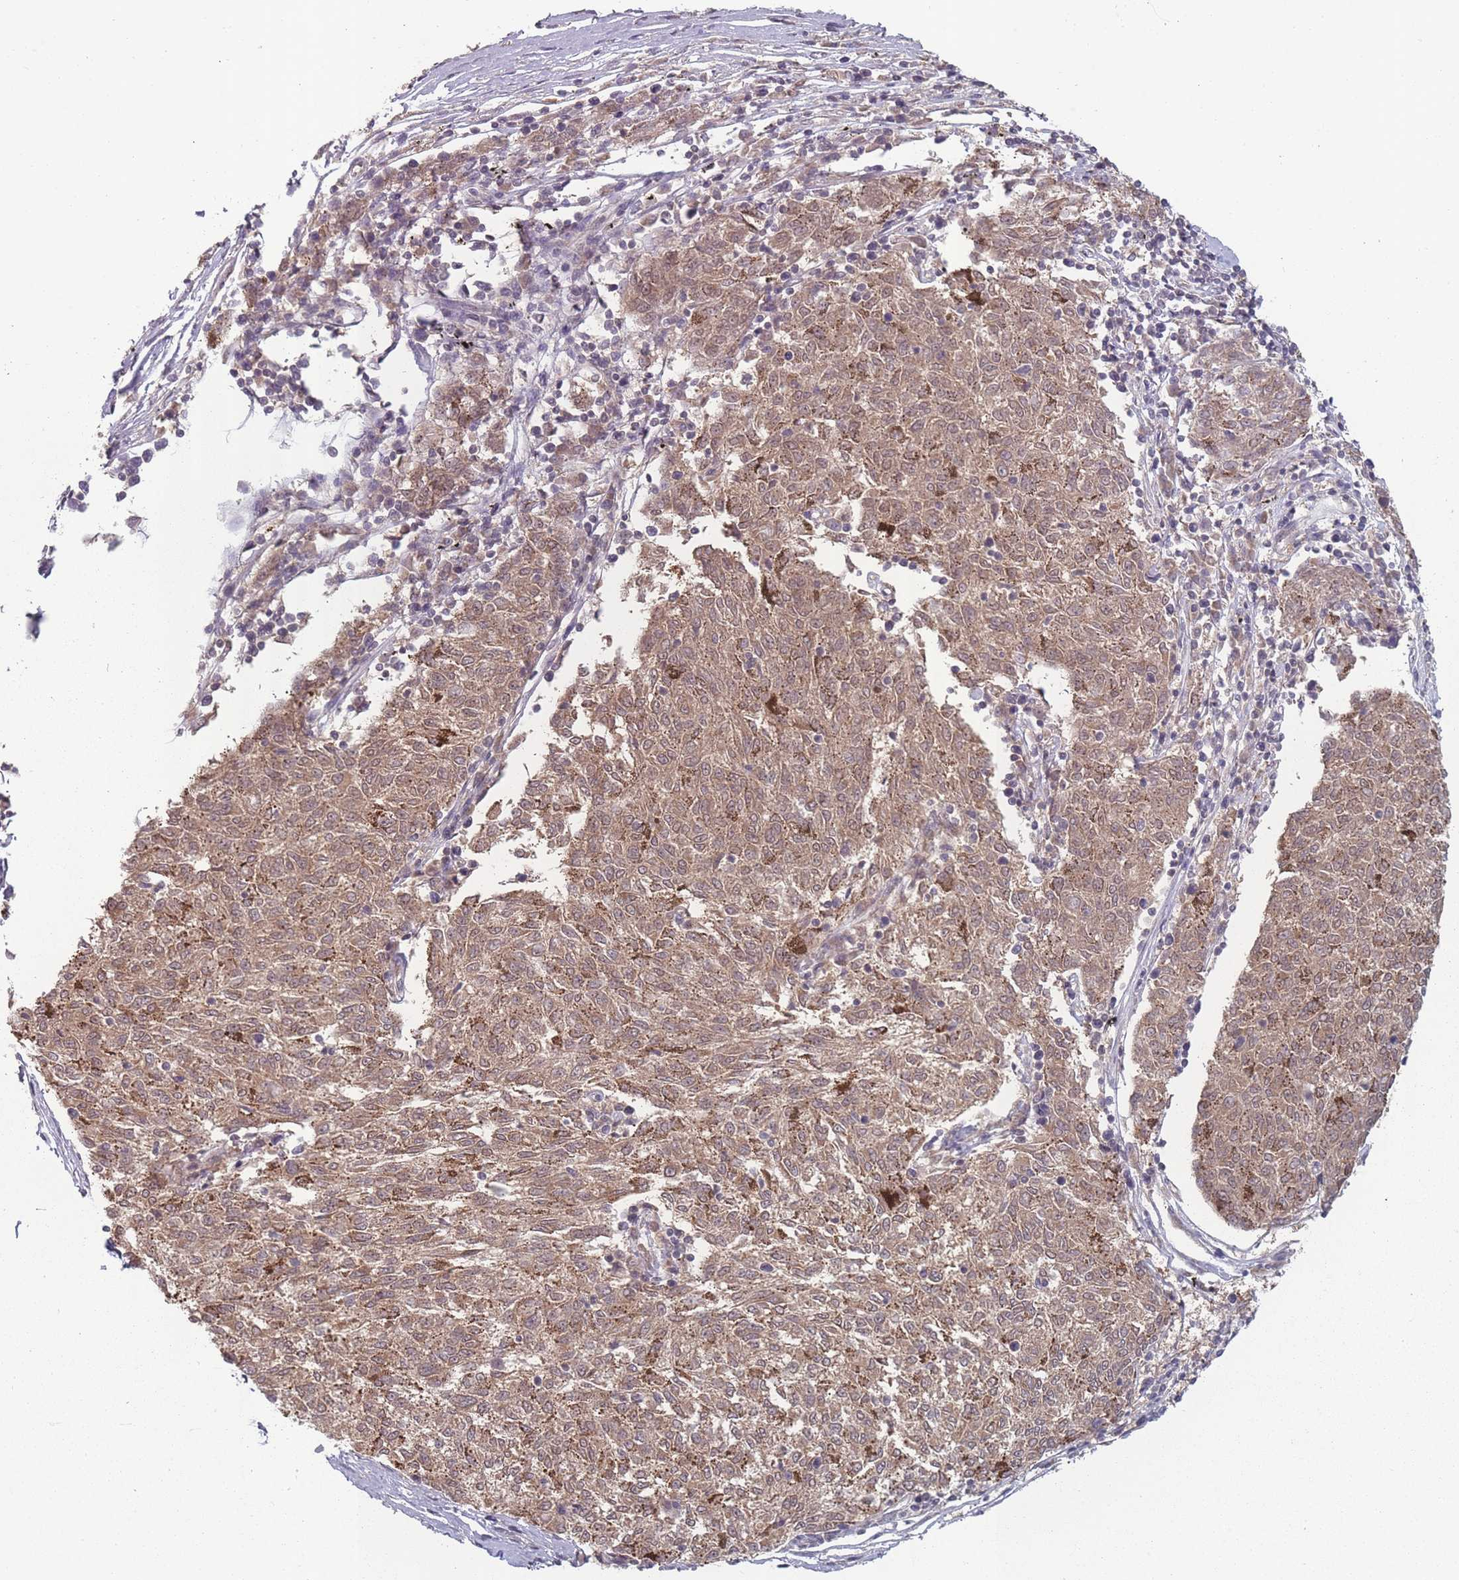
{"staining": {"intensity": "moderate", "quantity": ">75%", "location": "cytoplasmic/membranous"}, "tissue": "melanoma", "cell_type": "Tumor cells", "image_type": "cancer", "snomed": [{"axis": "morphology", "description": "Malignant melanoma, NOS"}, {"axis": "topography", "description": "Skin"}], "caption": "Human malignant melanoma stained with a protein marker demonstrates moderate staining in tumor cells.", "gene": "CNTRL", "patient": {"sex": "female", "age": 72}}